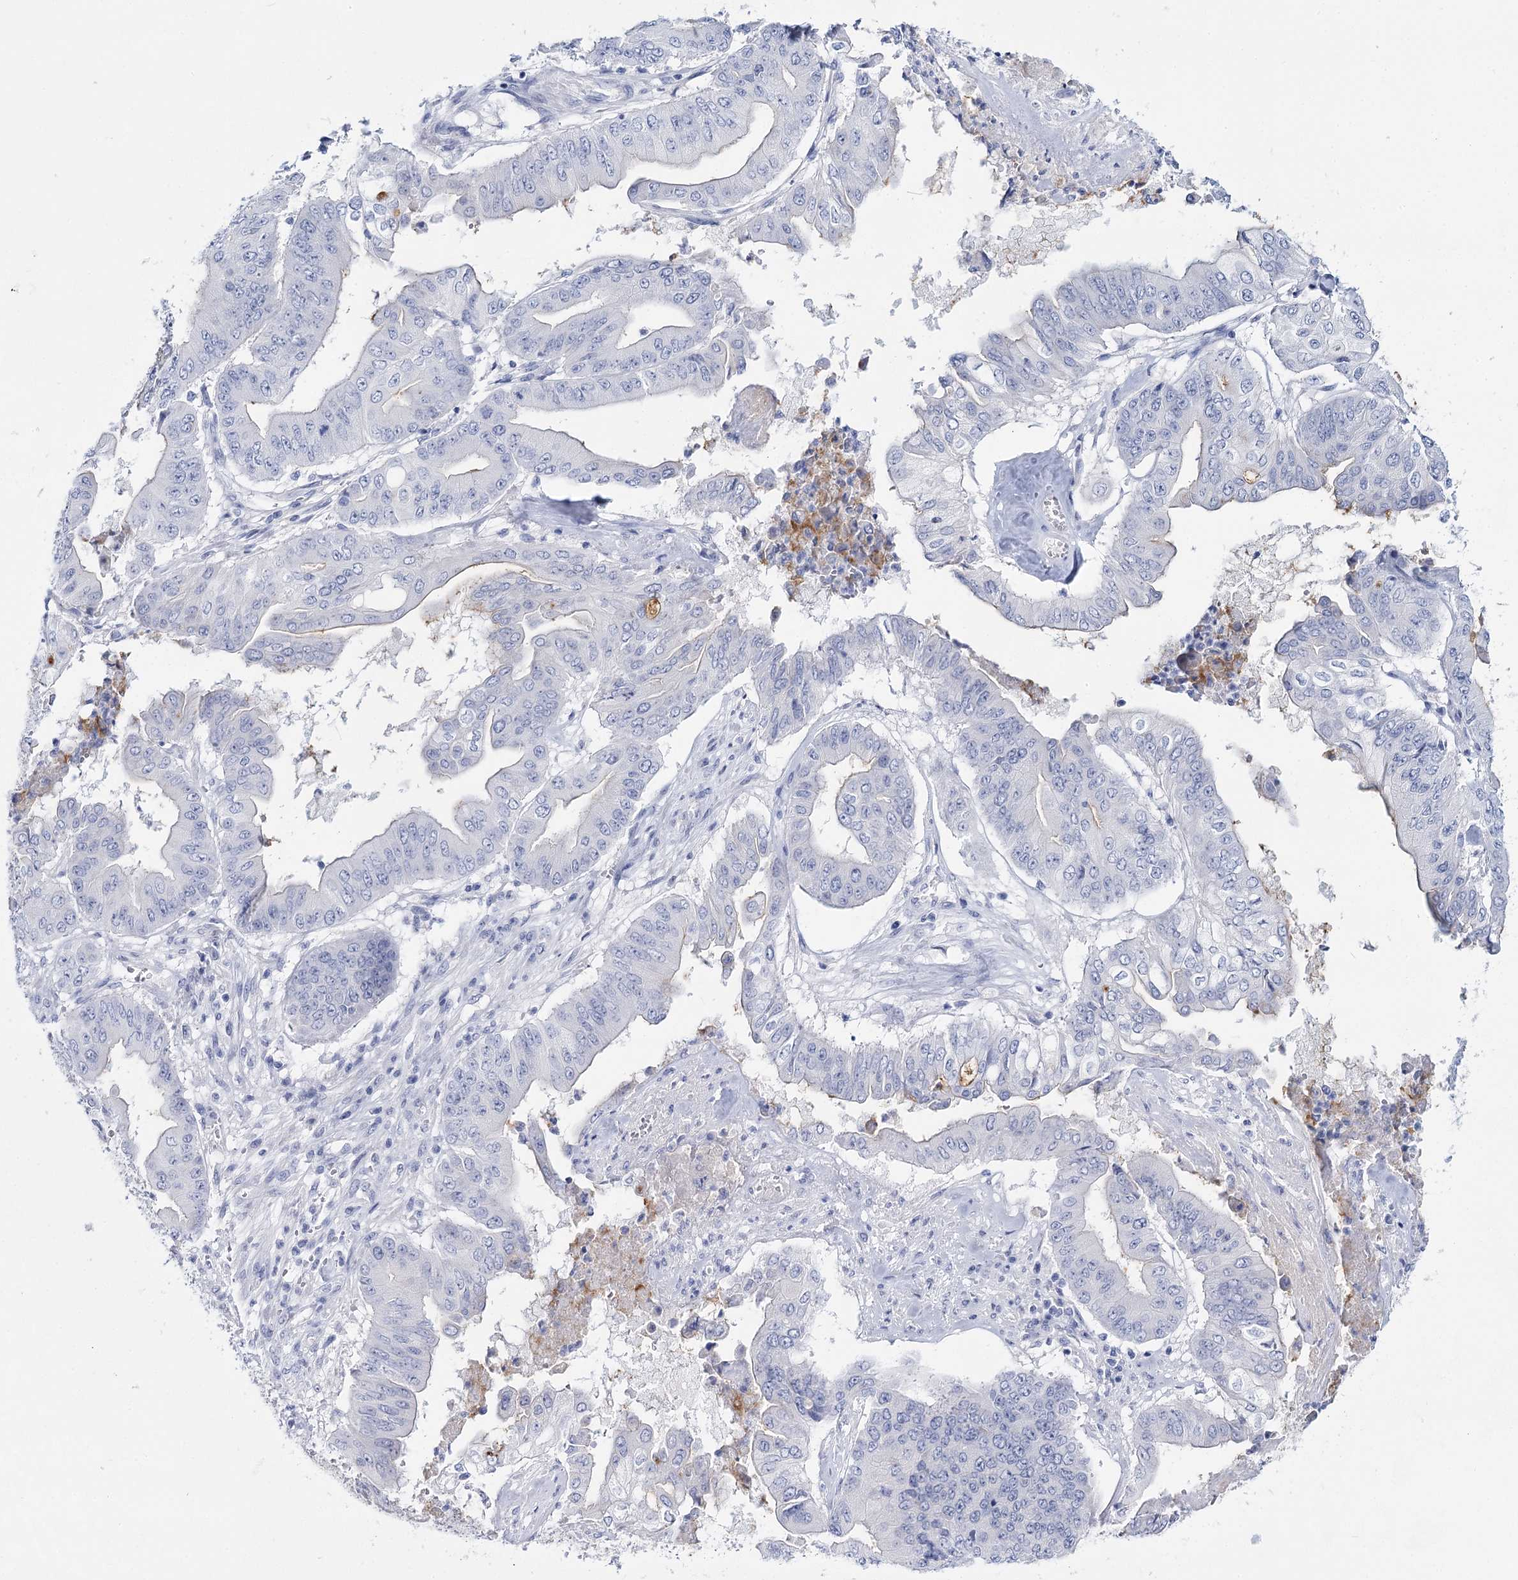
{"staining": {"intensity": "negative", "quantity": "none", "location": "none"}, "tissue": "pancreatic cancer", "cell_type": "Tumor cells", "image_type": "cancer", "snomed": [{"axis": "morphology", "description": "Adenocarcinoma, NOS"}, {"axis": "topography", "description": "Pancreas"}], "caption": "Photomicrograph shows no protein positivity in tumor cells of pancreatic adenocarcinoma tissue.", "gene": "SLC17A2", "patient": {"sex": "female", "age": 77}}